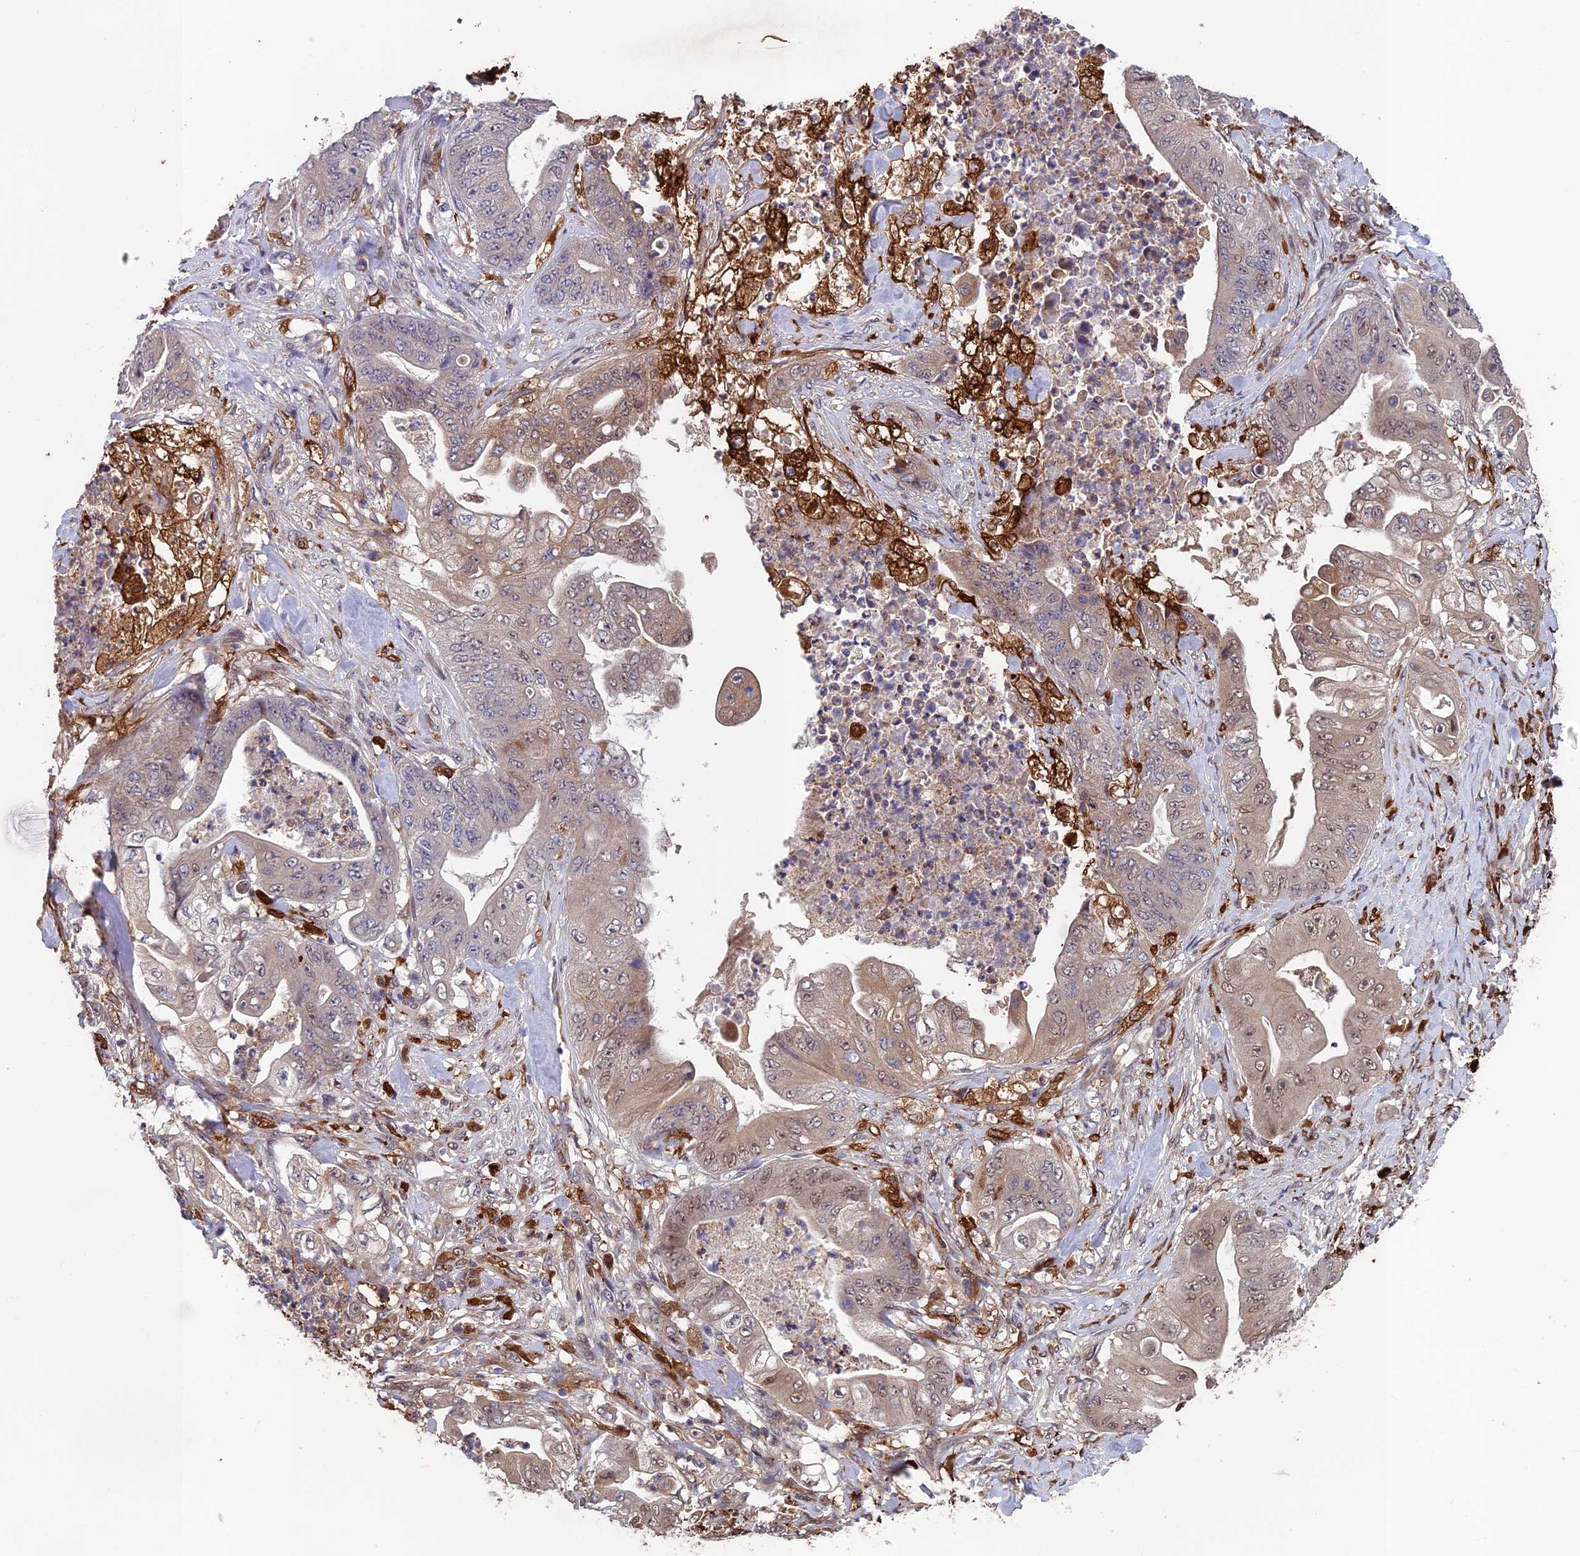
{"staining": {"intensity": "weak", "quantity": "25%-75%", "location": "cytoplasmic/membranous,nuclear"}, "tissue": "stomach cancer", "cell_type": "Tumor cells", "image_type": "cancer", "snomed": [{"axis": "morphology", "description": "Adenocarcinoma, NOS"}, {"axis": "topography", "description": "Stomach"}], "caption": "Immunohistochemistry (IHC) photomicrograph of neoplastic tissue: stomach adenocarcinoma stained using IHC shows low levels of weak protein expression localized specifically in the cytoplasmic/membranous and nuclear of tumor cells, appearing as a cytoplasmic/membranous and nuclear brown color.", "gene": "MAST2", "patient": {"sex": "female", "age": 73}}